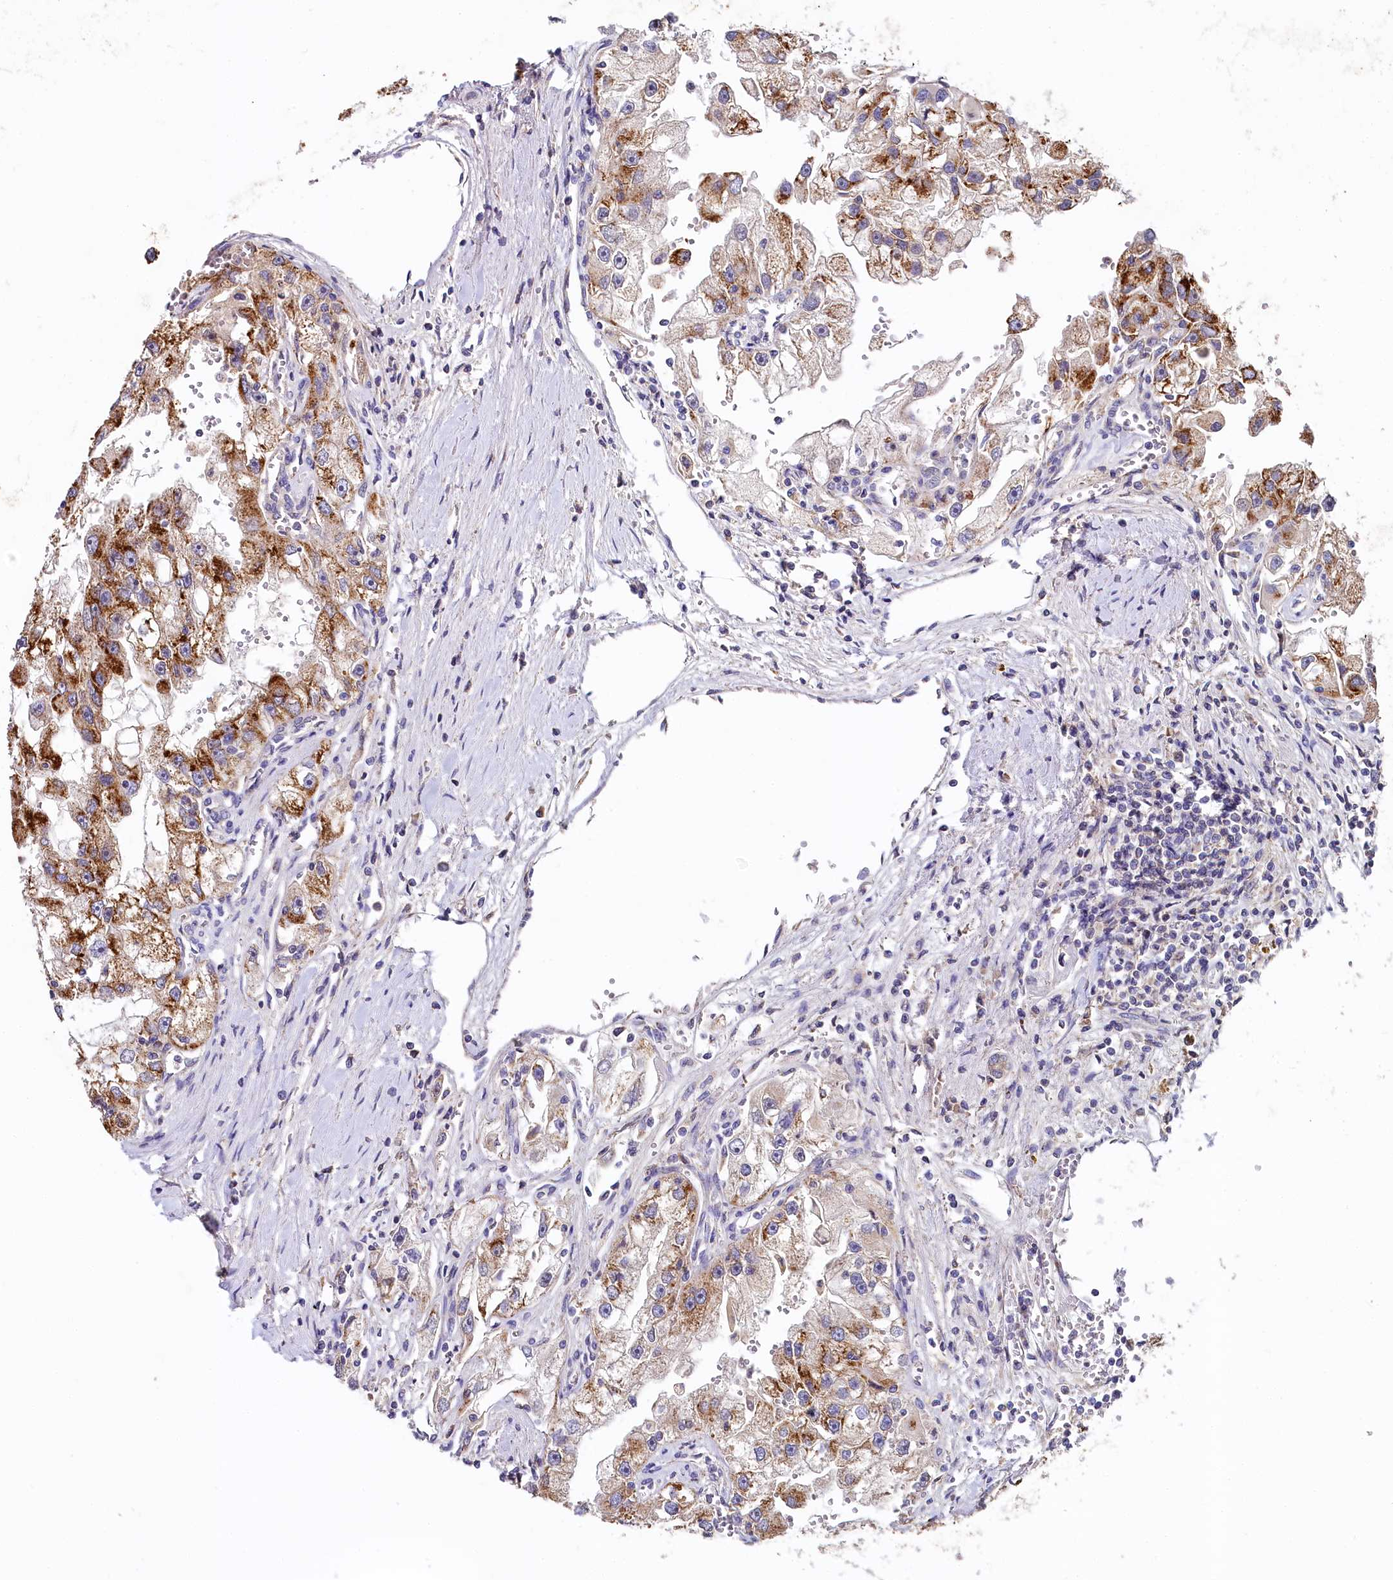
{"staining": {"intensity": "moderate", "quantity": ">75%", "location": "cytoplasmic/membranous"}, "tissue": "renal cancer", "cell_type": "Tumor cells", "image_type": "cancer", "snomed": [{"axis": "morphology", "description": "Adenocarcinoma, NOS"}, {"axis": "topography", "description": "Kidney"}], "caption": "Moderate cytoplasmic/membranous protein staining is seen in approximately >75% of tumor cells in renal cancer (adenocarcinoma).", "gene": "SPINK9", "patient": {"sex": "male", "age": 63}}